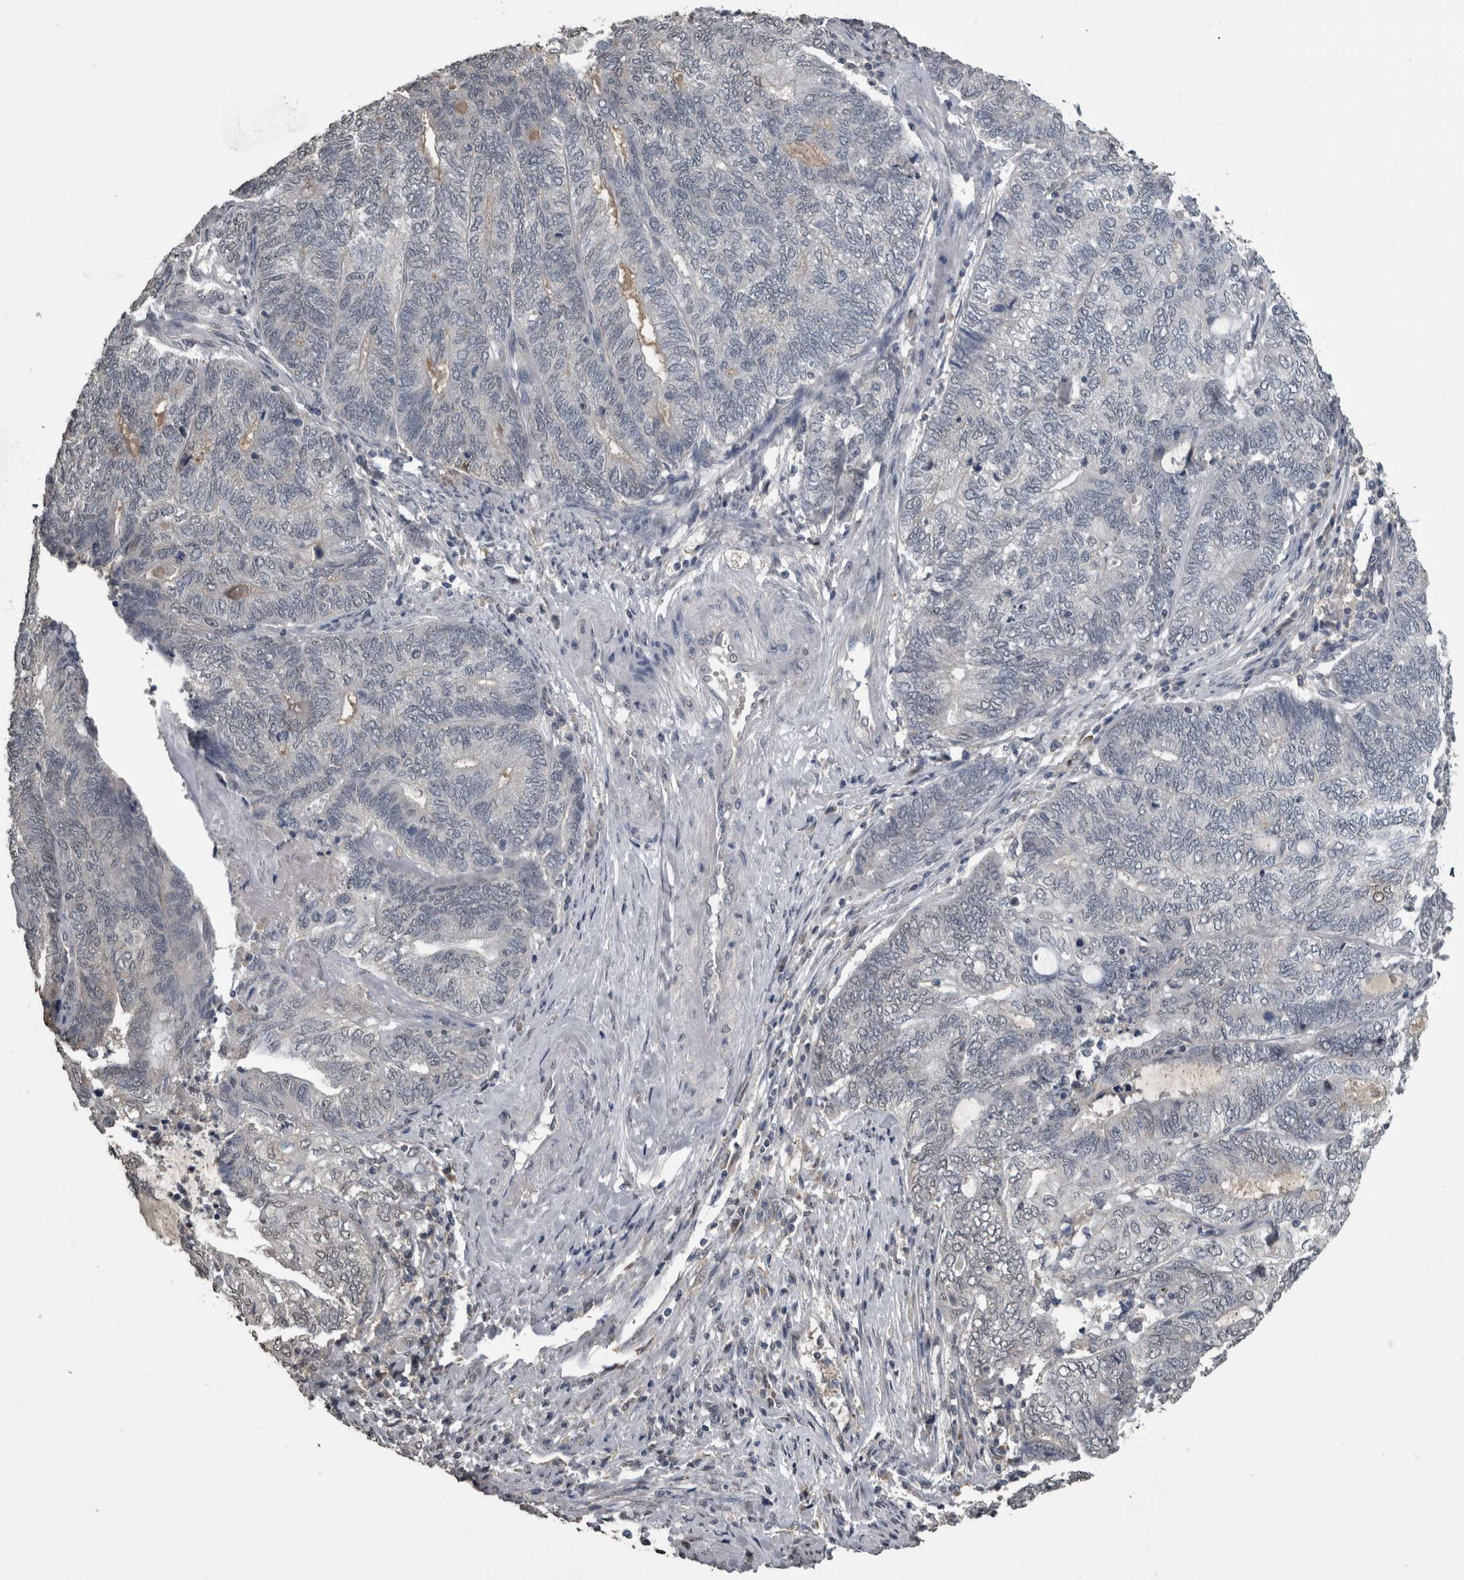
{"staining": {"intensity": "negative", "quantity": "none", "location": "none"}, "tissue": "endometrial cancer", "cell_type": "Tumor cells", "image_type": "cancer", "snomed": [{"axis": "morphology", "description": "Adenocarcinoma, NOS"}, {"axis": "topography", "description": "Uterus"}, {"axis": "topography", "description": "Endometrium"}], "caption": "Protein analysis of endometrial cancer displays no significant positivity in tumor cells.", "gene": "PIK3AP1", "patient": {"sex": "female", "age": 70}}